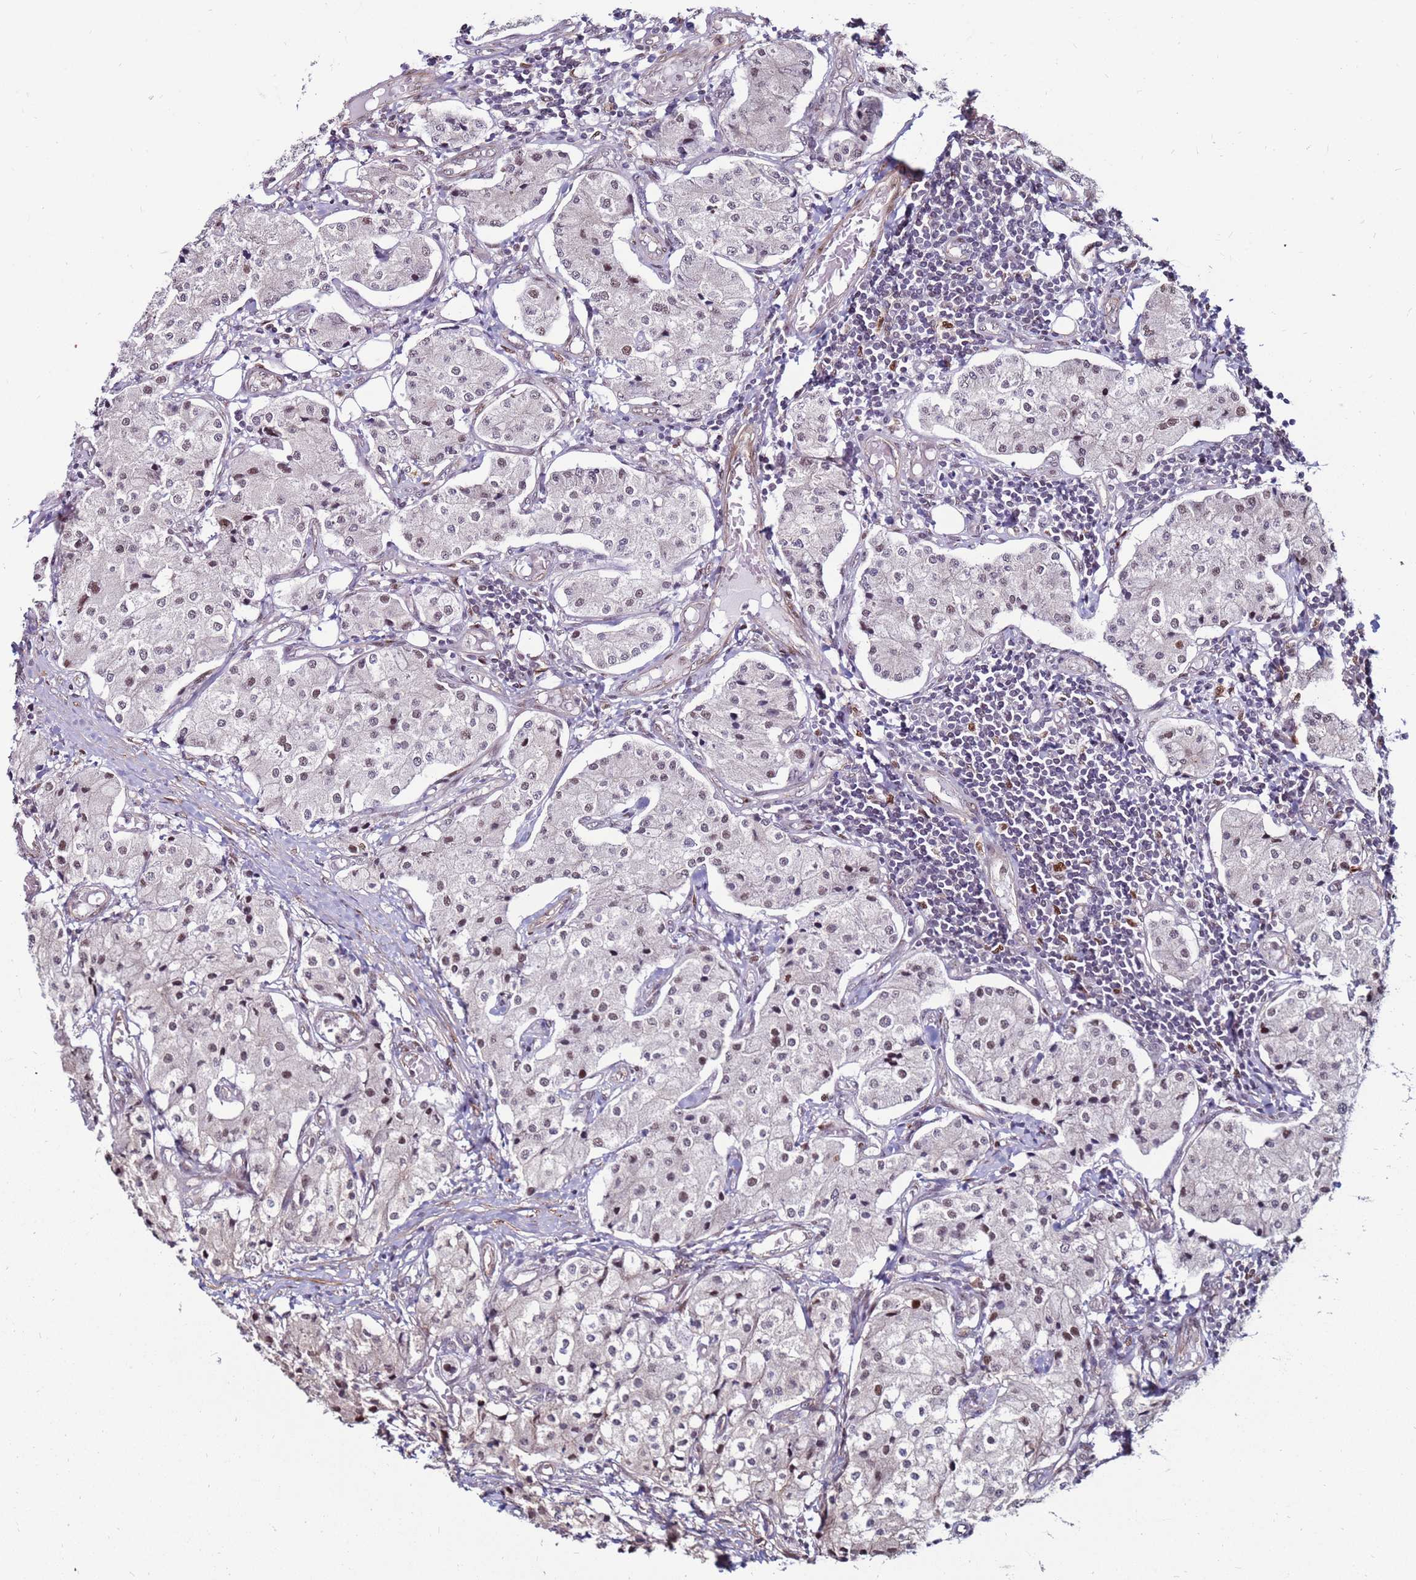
{"staining": {"intensity": "weak", "quantity": ">75%", "location": "nuclear"}, "tissue": "carcinoid", "cell_type": "Tumor cells", "image_type": "cancer", "snomed": [{"axis": "morphology", "description": "Carcinoid, malignant, NOS"}, {"axis": "topography", "description": "Colon"}], "caption": "Weak nuclear expression is present in approximately >75% of tumor cells in carcinoid (malignant).", "gene": "KPNA4", "patient": {"sex": "female", "age": 52}}